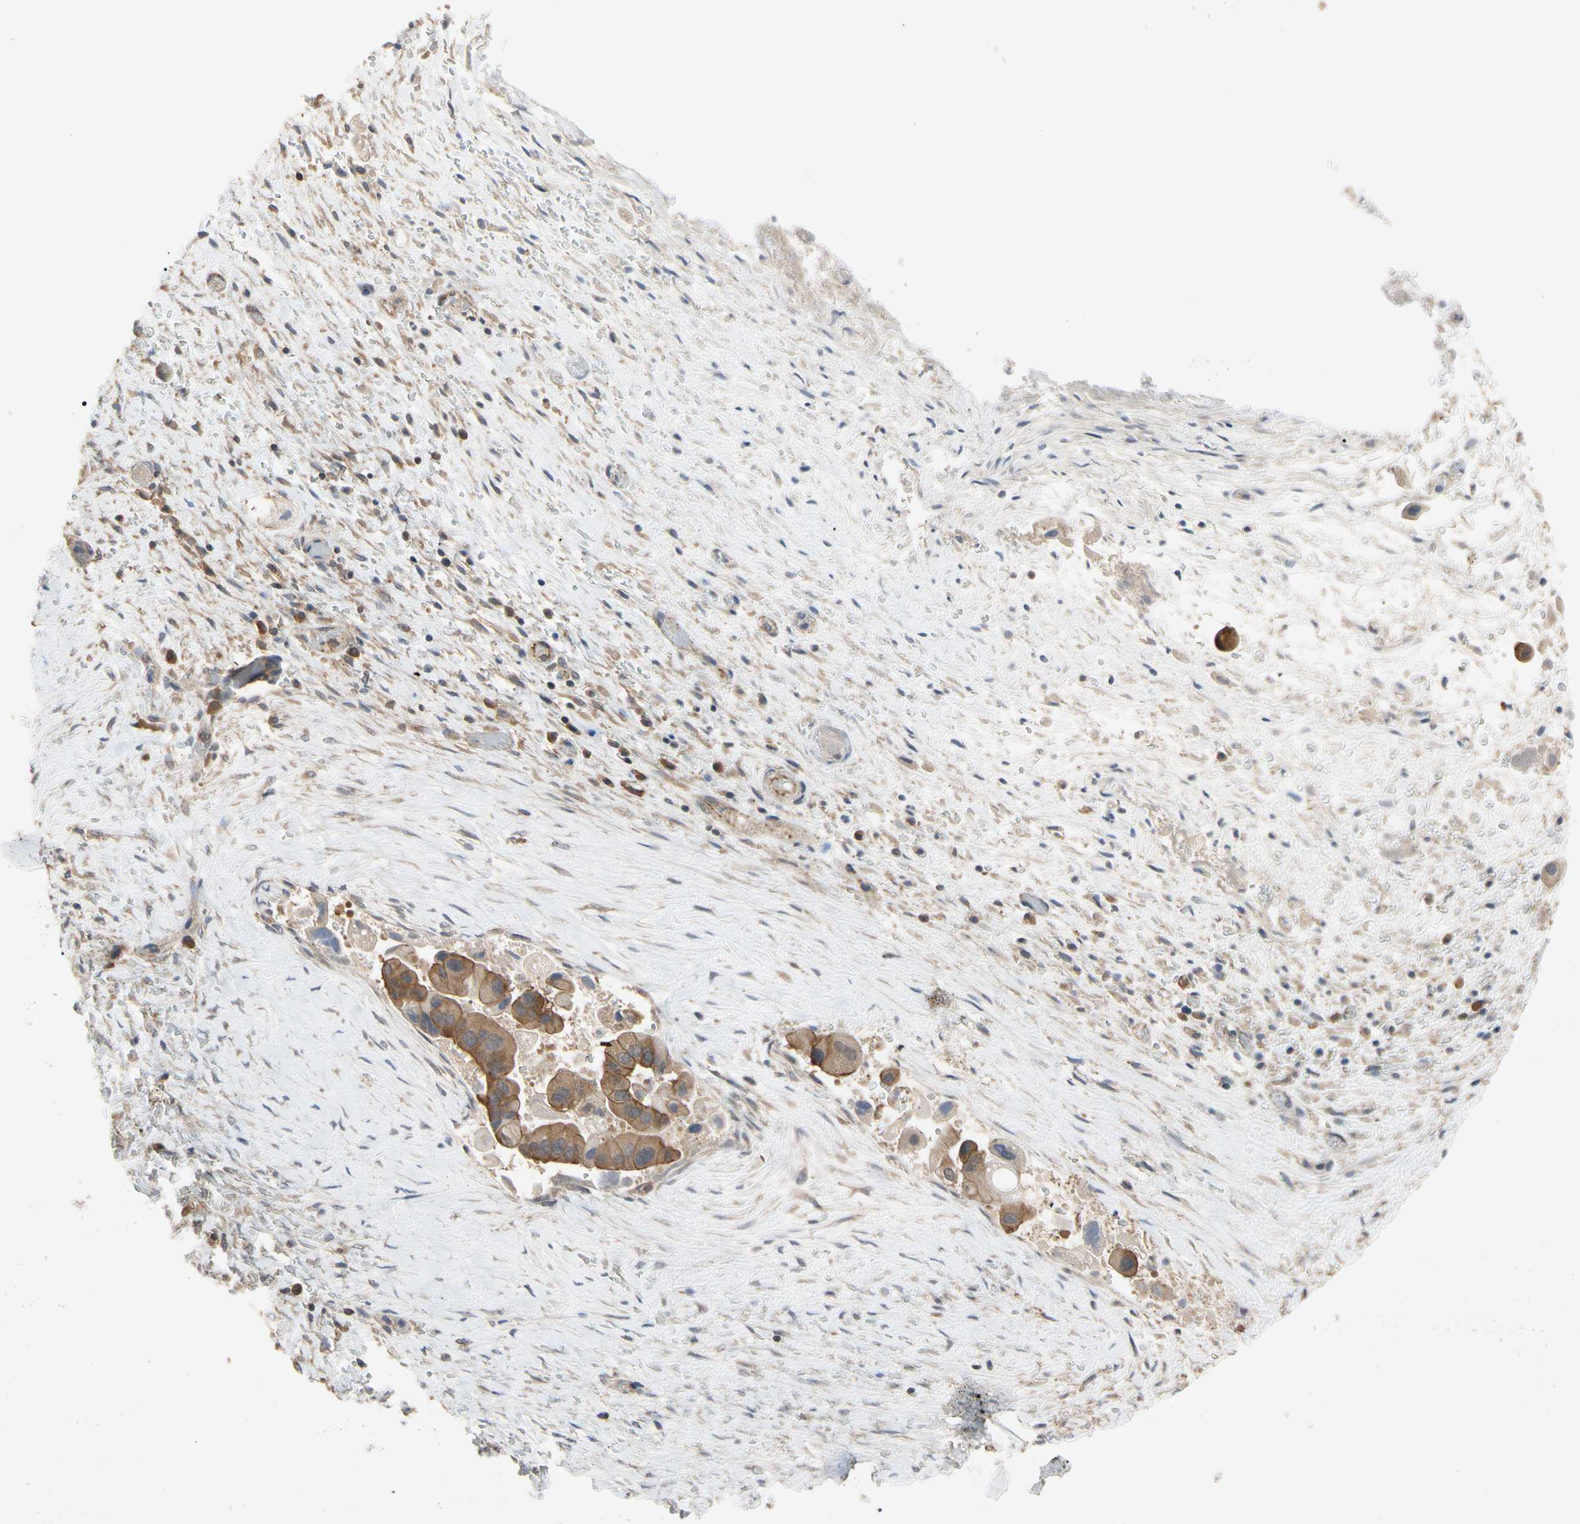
{"staining": {"intensity": "moderate", "quantity": "25%-75%", "location": "cytoplasmic/membranous"}, "tissue": "liver cancer", "cell_type": "Tumor cells", "image_type": "cancer", "snomed": [{"axis": "morphology", "description": "Normal tissue, NOS"}, {"axis": "morphology", "description": "Cholangiocarcinoma"}, {"axis": "topography", "description": "Liver"}, {"axis": "topography", "description": "Peripheral nerve tissue"}], "caption": "Tumor cells reveal medium levels of moderate cytoplasmic/membranous staining in approximately 25%-75% of cells in cholangiocarcinoma (liver).", "gene": "DPP8", "patient": {"sex": "male", "age": 50}}